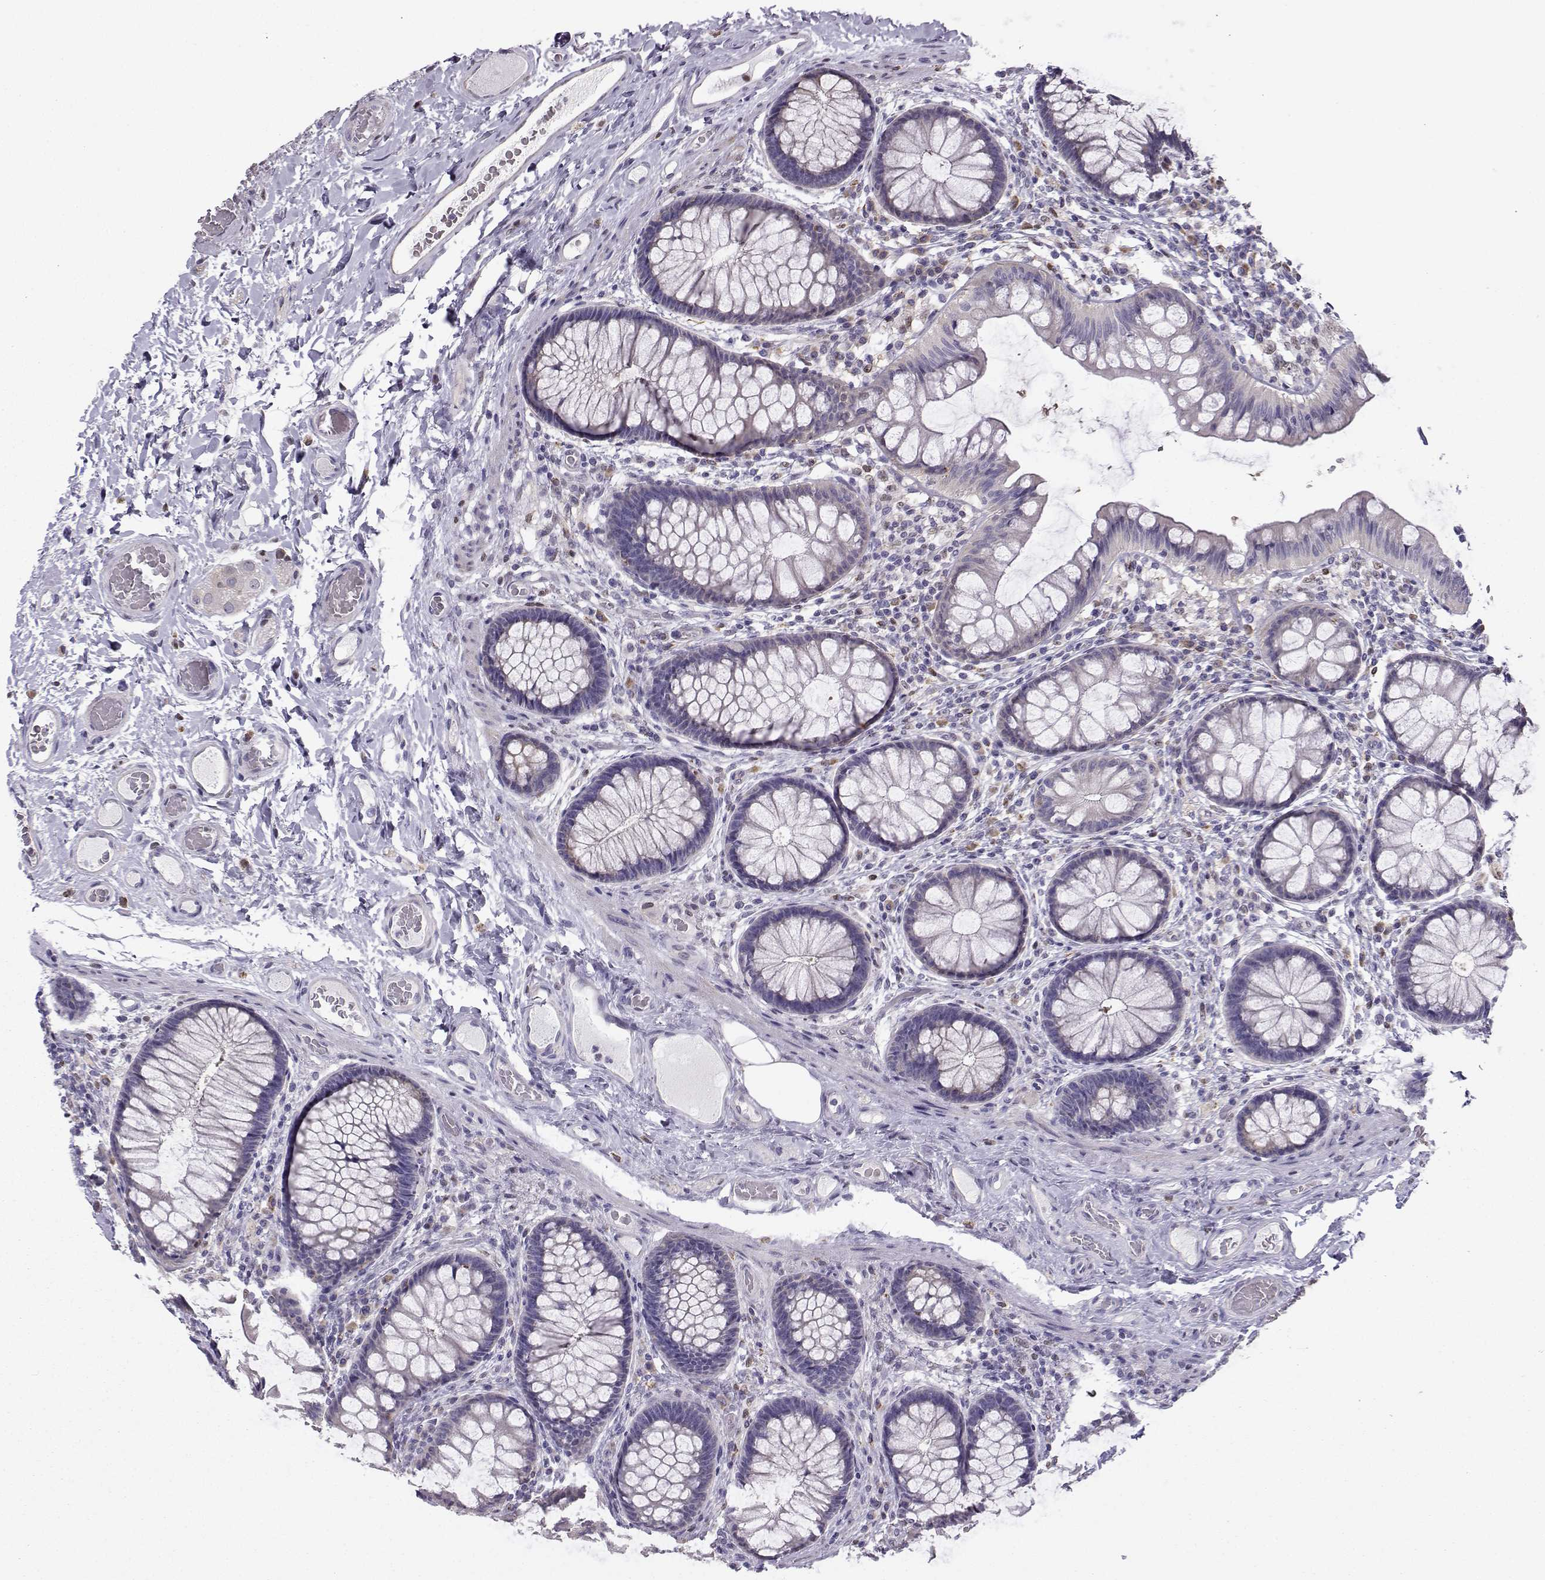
{"staining": {"intensity": "negative", "quantity": "none", "location": "none"}, "tissue": "colon", "cell_type": "Endothelial cells", "image_type": "normal", "snomed": [{"axis": "morphology", "description": "Normal tissue, NOS"}, {"axis": "topography", "description": "Colon"}], "caption": "High power microscopy photomicrograph of an immunohistochemistry (IHC) image of benign colon, revealing no significant positivity in endothelial cells.", "gene": "DCLK3", "patient": {"sex": "female", "age": 65}}